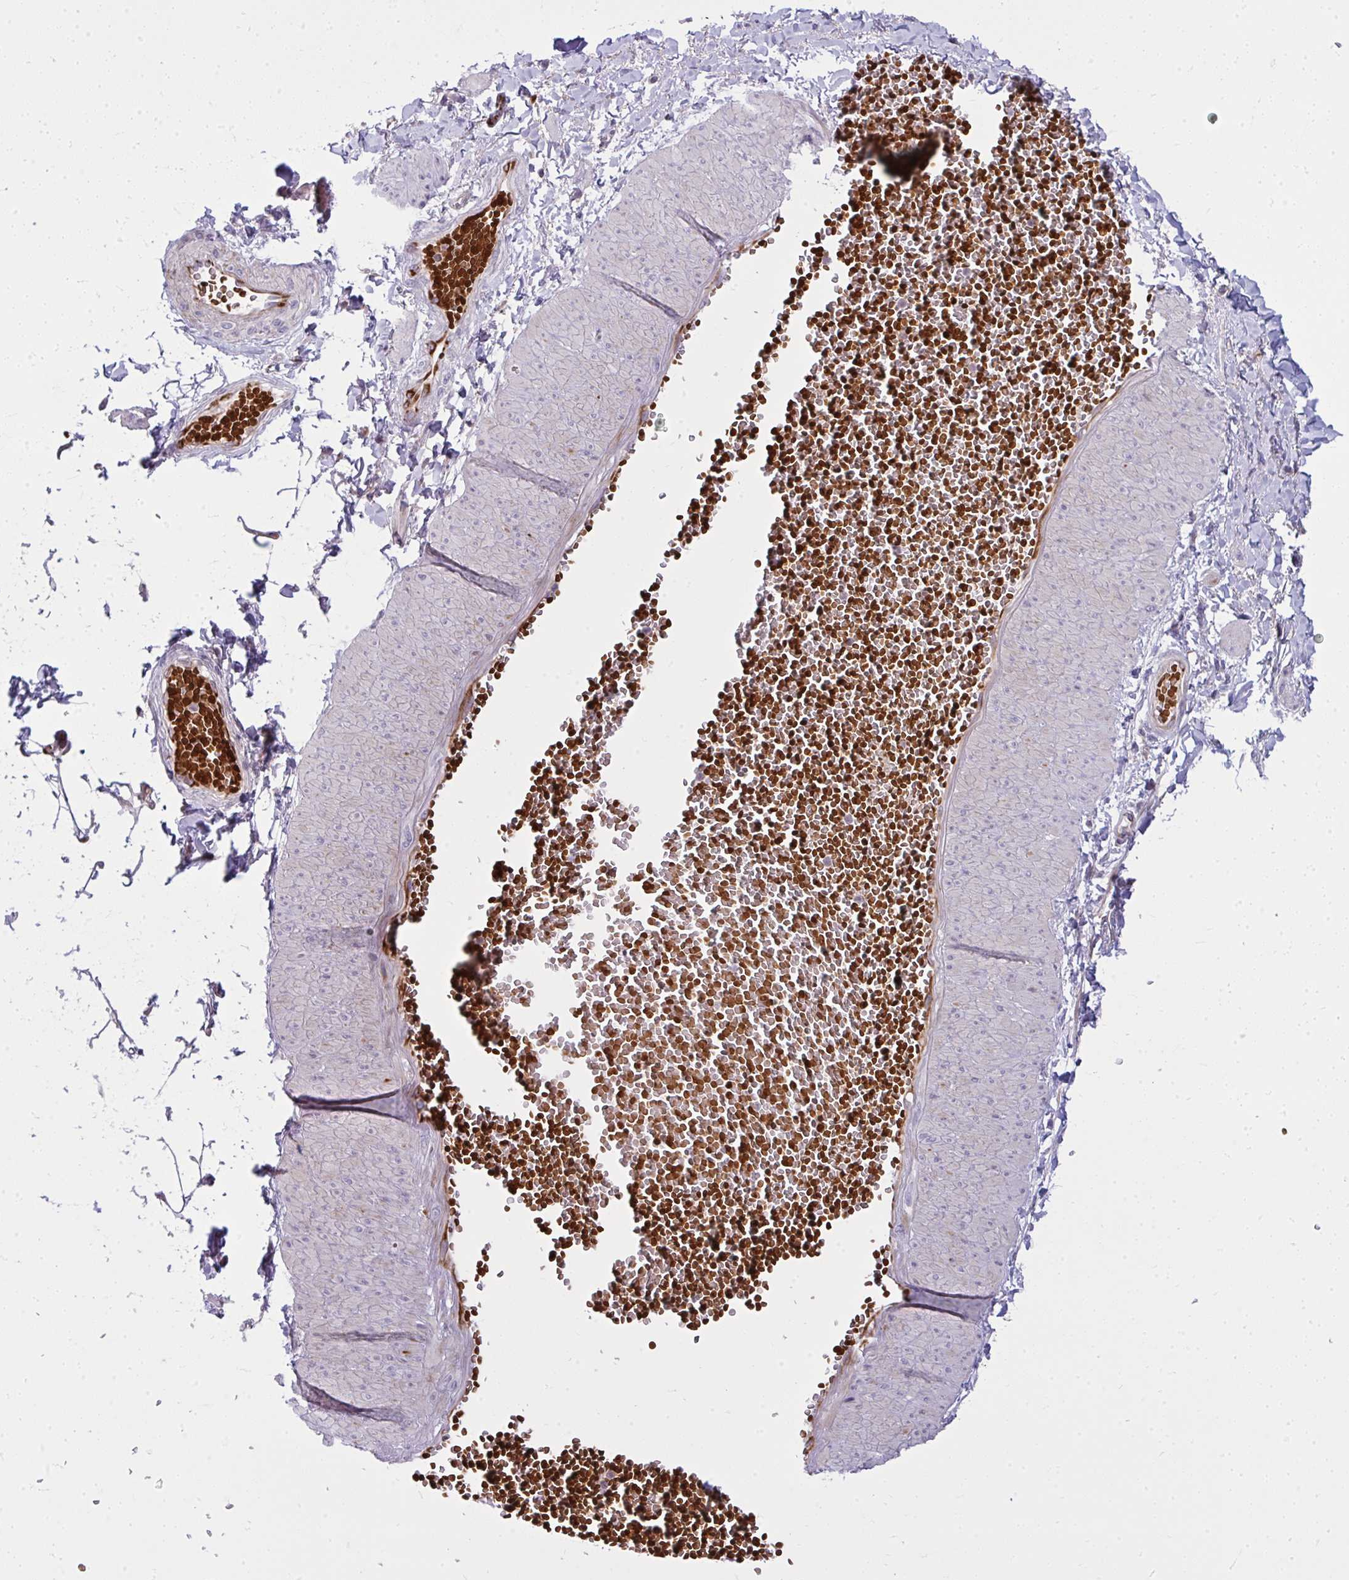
{"staining": {"intensity": "negative", "quantity": "none", "location": "none"}, "tissue": "adipose tissue", "cell_type": "Adipocytes", "image_type": "normal", "snomed": [{"axis": "morphology", "description": "Normal tissue, NOS"}, {"axis": "topography", "description": "Epididymis"}, {"axis": "topography", "description": "Peripheral nerve tissue"}], "caption": "This histopathology image is of normal adipose tissue stained with IHC to label a protein in brown with the nuclei are counter-stained blue. There is no positivity in adipocytes.", "gene": "SLC14A1", "patient": {"sex": "male", "age": 32}}